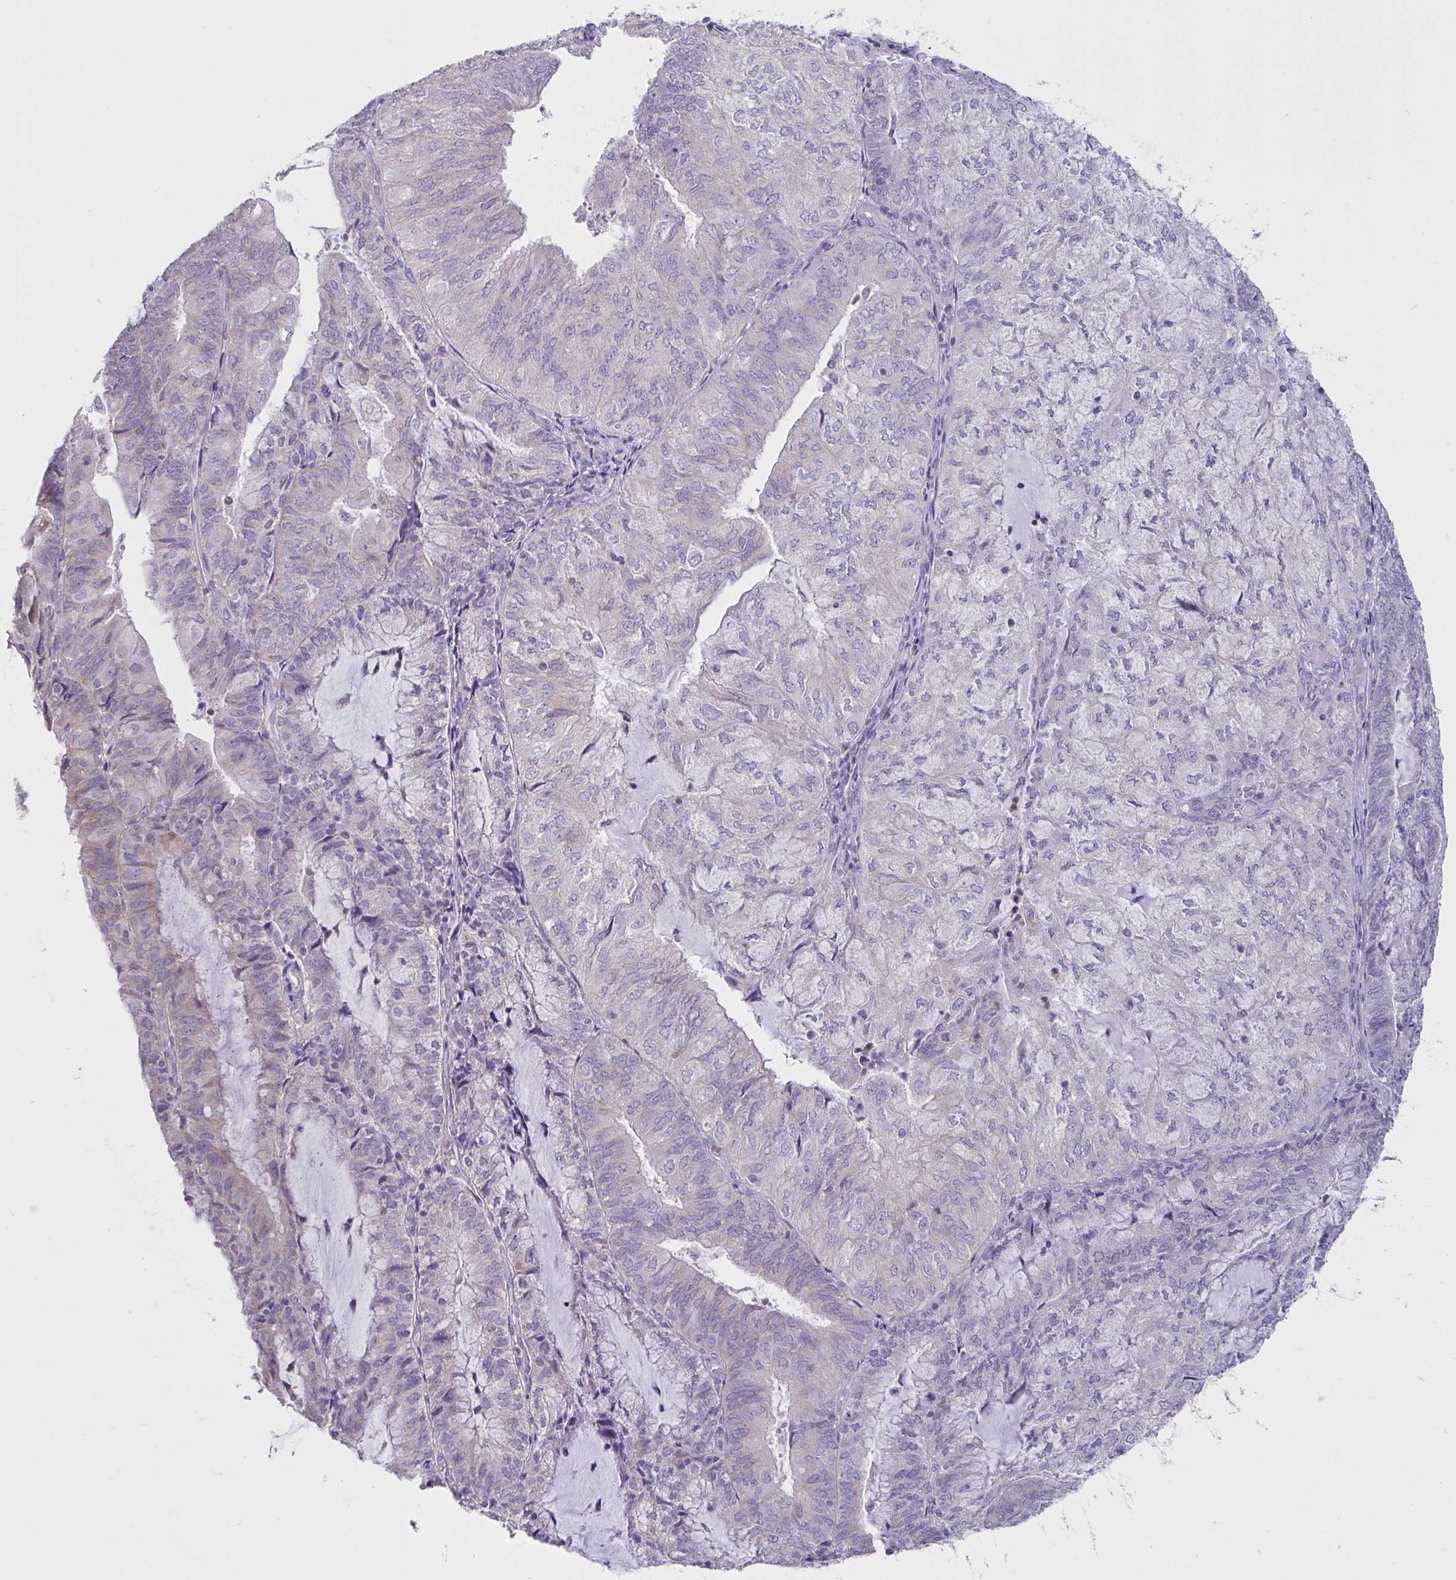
{"staining": {"intensity": "negative", "quantity": "none", "location": "none"}, "tissue": "endometrial cancer", "cell_type": "Tumor cells", "image_type": "cancer", "snomed": [{"axis": "morphology", "description": "Adenocarcinoma, NOS"}, {"axis": "topography", "description": "Endometrium"}], "caption": "Endometrial adenocarcinoma was stained to show a protein in brown. There is no significant positivity in tumor cells. (Brightfield microscopy of DAB IHC at high magnification).", "gene": "CXCR1", "patient": {"sex": "female", "age": 81}}